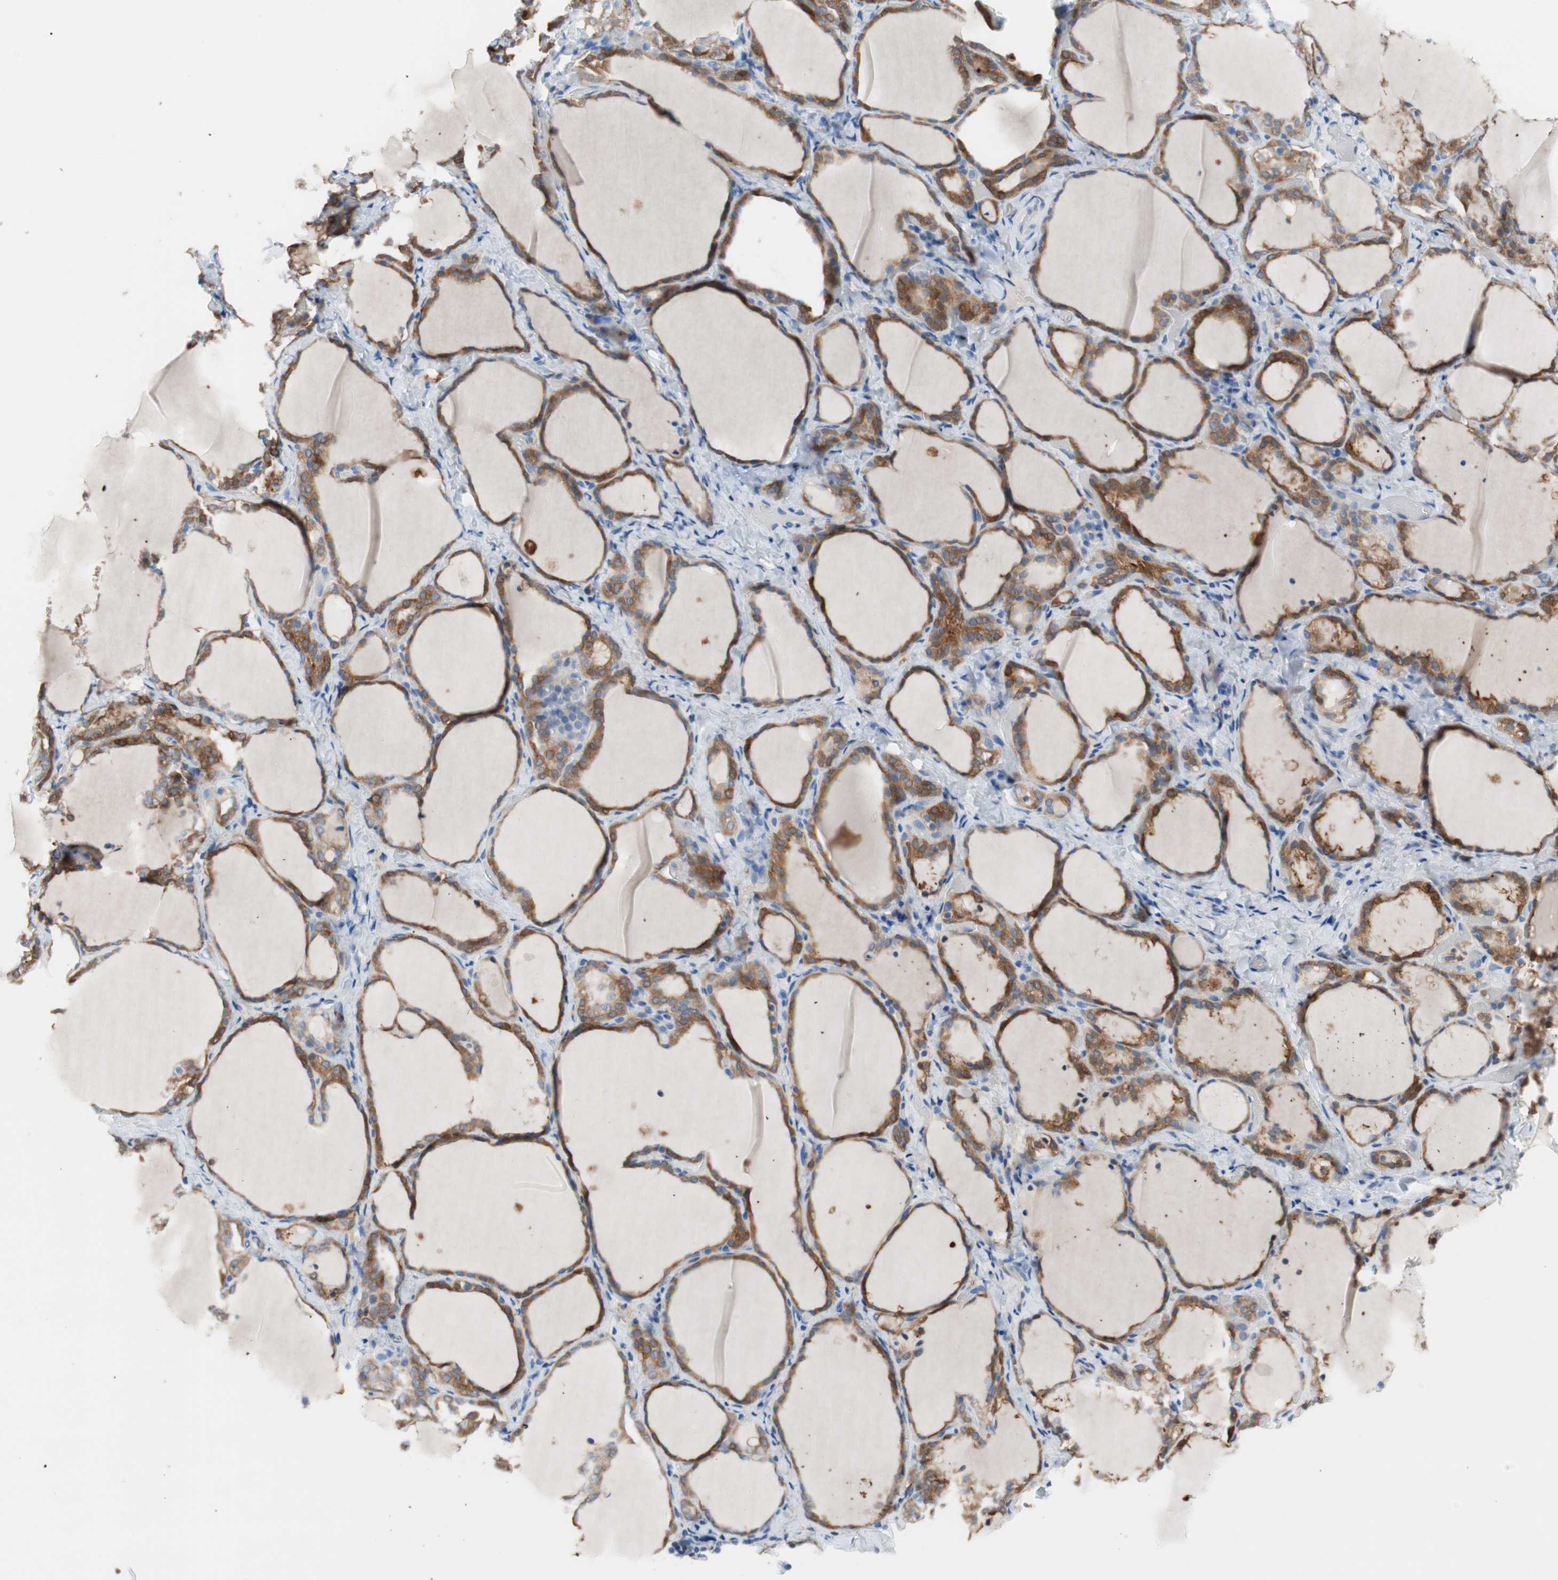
{"staining": {"intensity": "strong", "quantity": ">75%", "location": "cytoplasmic/membranous"}, "tissue": "thyroid gland", "cell_type": "Glandular cells", "image_type": "normal", "snomed": [{"axis": "morphology", "description": "Normal tissue, NOS"}, {"axis": "morphology", "description": "Papillary adenocarcinoma, NOS"}, {"axis": "topography", "description": "Thyroid gland"}], "caption": "Thyroid gland stained with DAB (3,3'-diaminobenzidine) IHC demonstrates high levels of strong cytoplasmic/membranous expression in about >75% of glandular cells. (Stains: DAB (3,3'-diaminobenzidine) in brown, nuclei in blue, Microscopy: brightfield microscopy at high magnification).", "gene": "GLUL", "patient": {"sex": "female", "age": 30}}